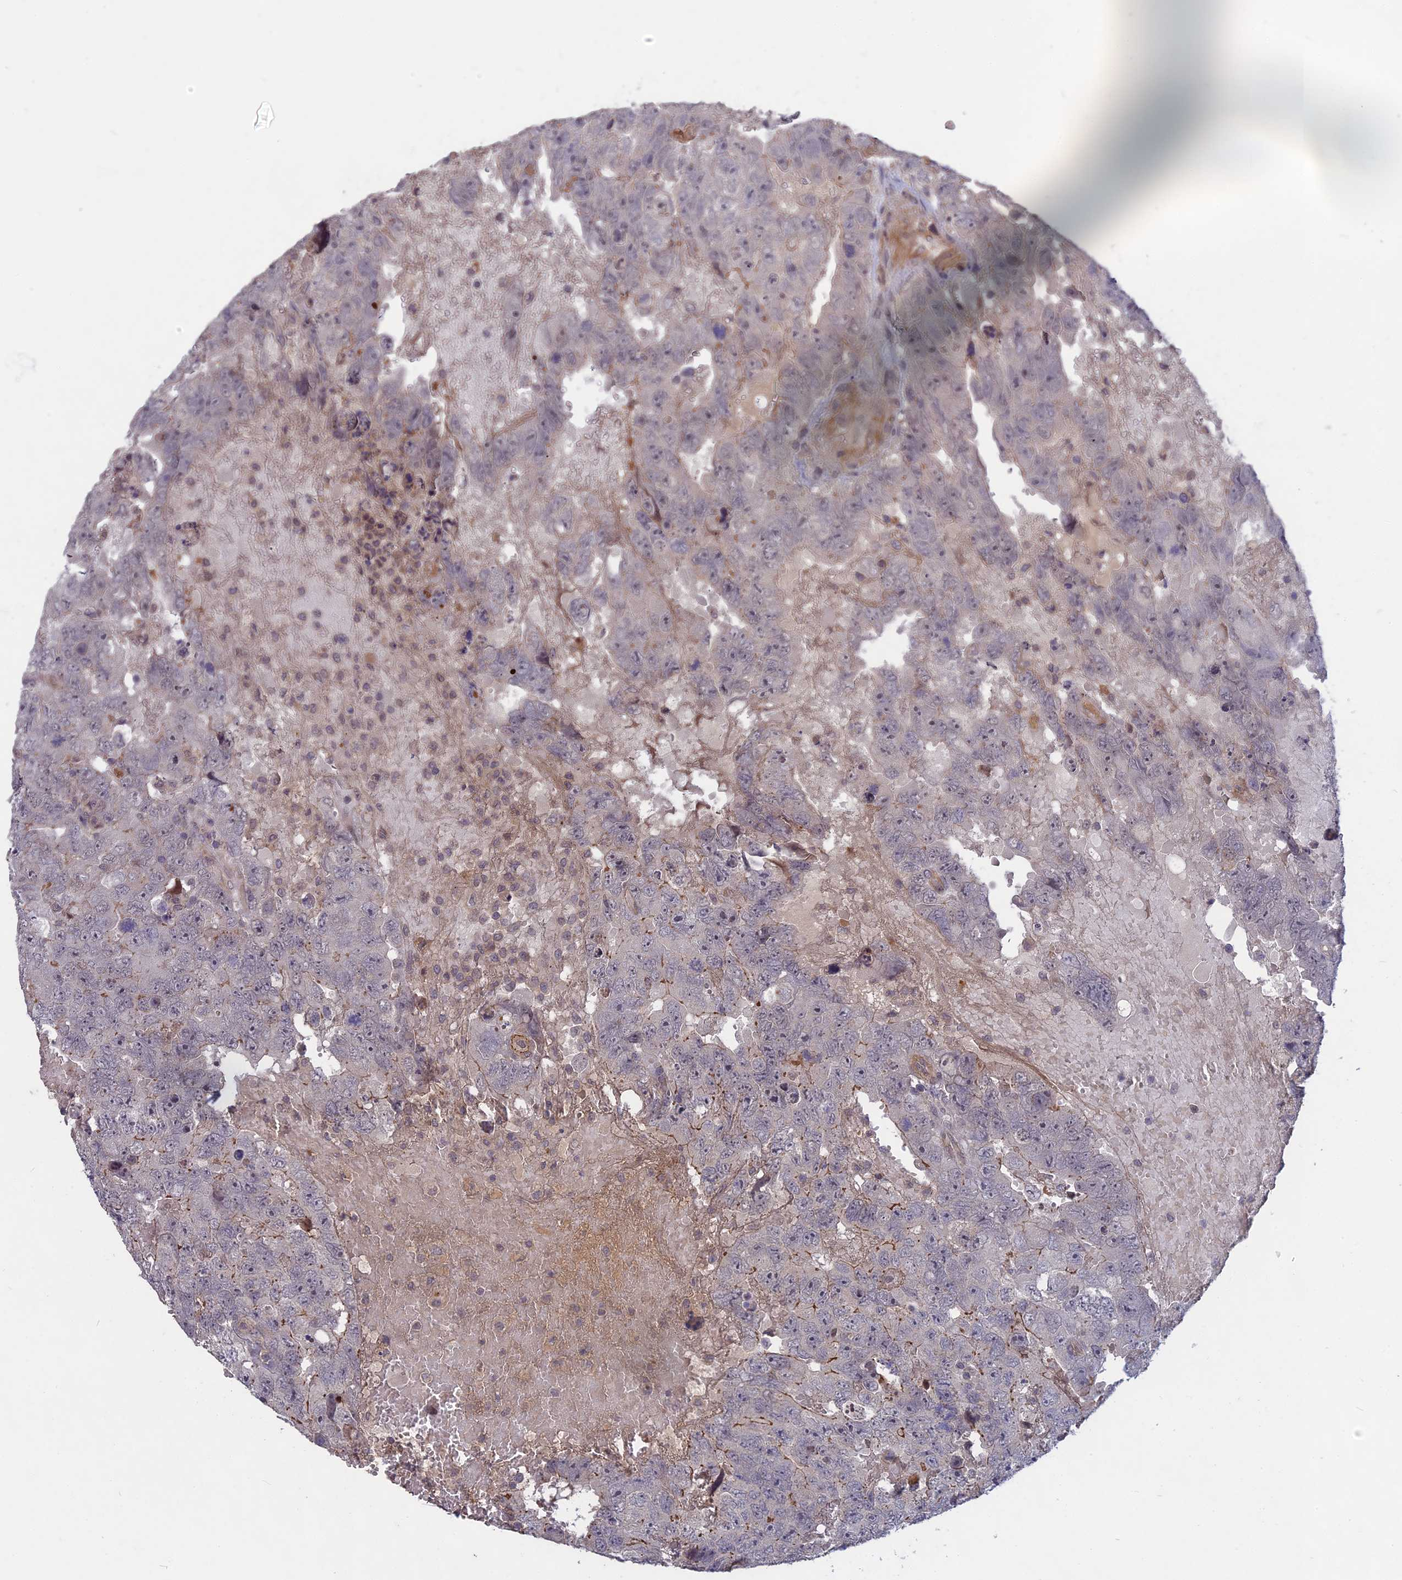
{"staining": {"intensity": "negative", "quantity": "none", "location": "none"}, "tissue": "testis cancer", "cell_type": "Tumor cells", "image_type": "cancer", "snomed": [{"axis": "morphology", "description": "Carcinoma, Embryonal, NOS"}, {"axis": "topography", "description": "Testis"}], "caption": "High power microscopy histopathology image of an IHC photomicrograph of embryonal carcinoma (testis), revealing no significant expression in tumor cells. The staining is performed using DAB brown chromogen with nuclei counter-stained in using hematoxylin.", "gene": "ADO", "patient": {"sex": "male", "age": 45}}